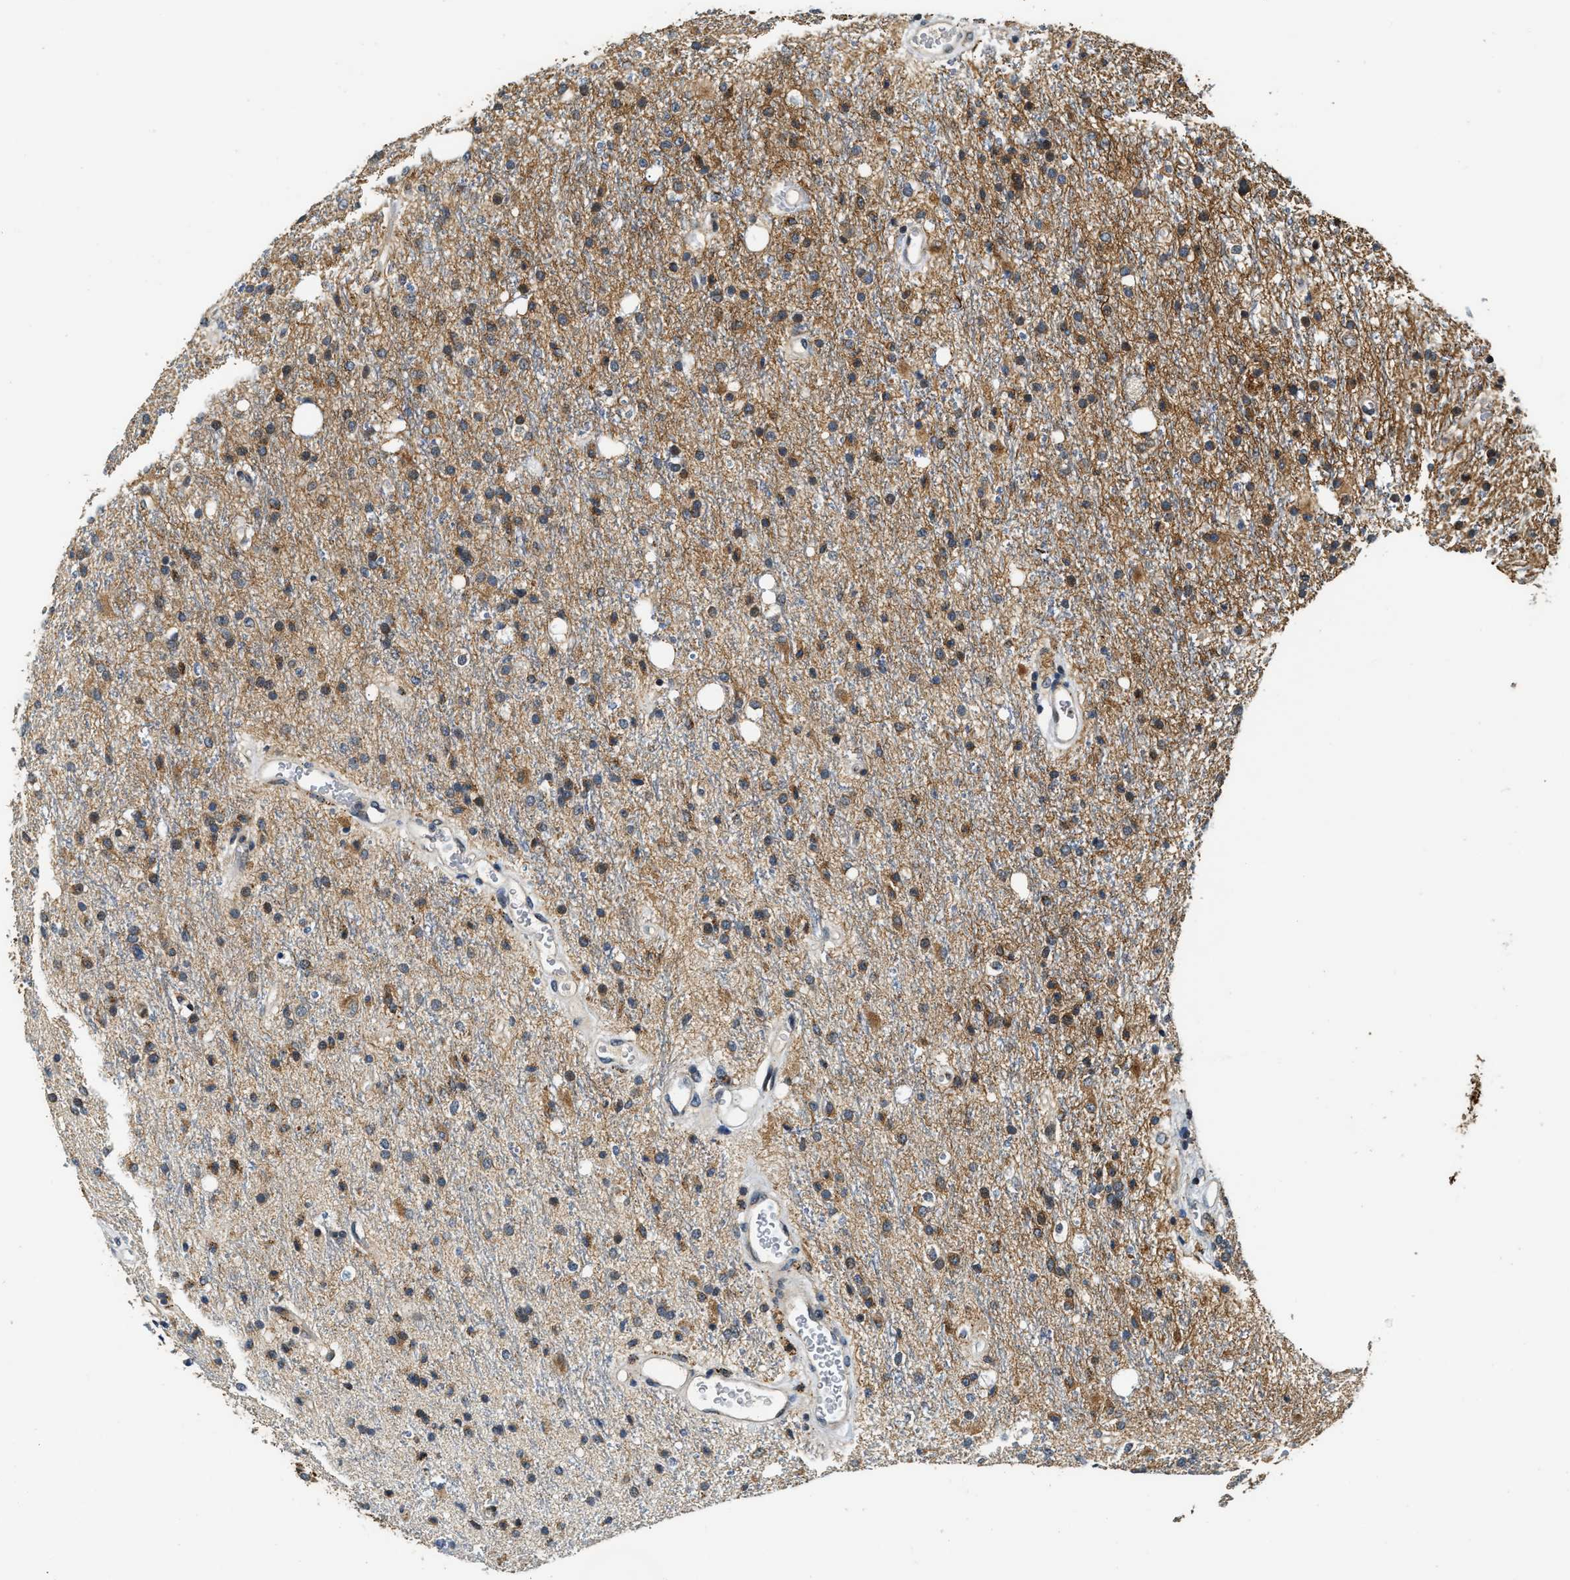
{"staining": {"intensity": "moderate", "quantity": ">75%", "location": "cytoplasmic/membranous"}, "tissue": "glioma", "cell_type": "Tumor cells", "image_type": "cancer", "snomed": [{"axis": "morphology", "description": "Glioma, malignant, High grade"}, {"axis": "topography", "description": "Brain"}], "caption": "This image exhibits IHC staining of human malignant high-grade glioma, with medium moderate cytoplasmic/membranous positivity in approximately >75% of tumor cells.", "gene": "EXTL2", "patient": {"sex": "male", "age": 47}}